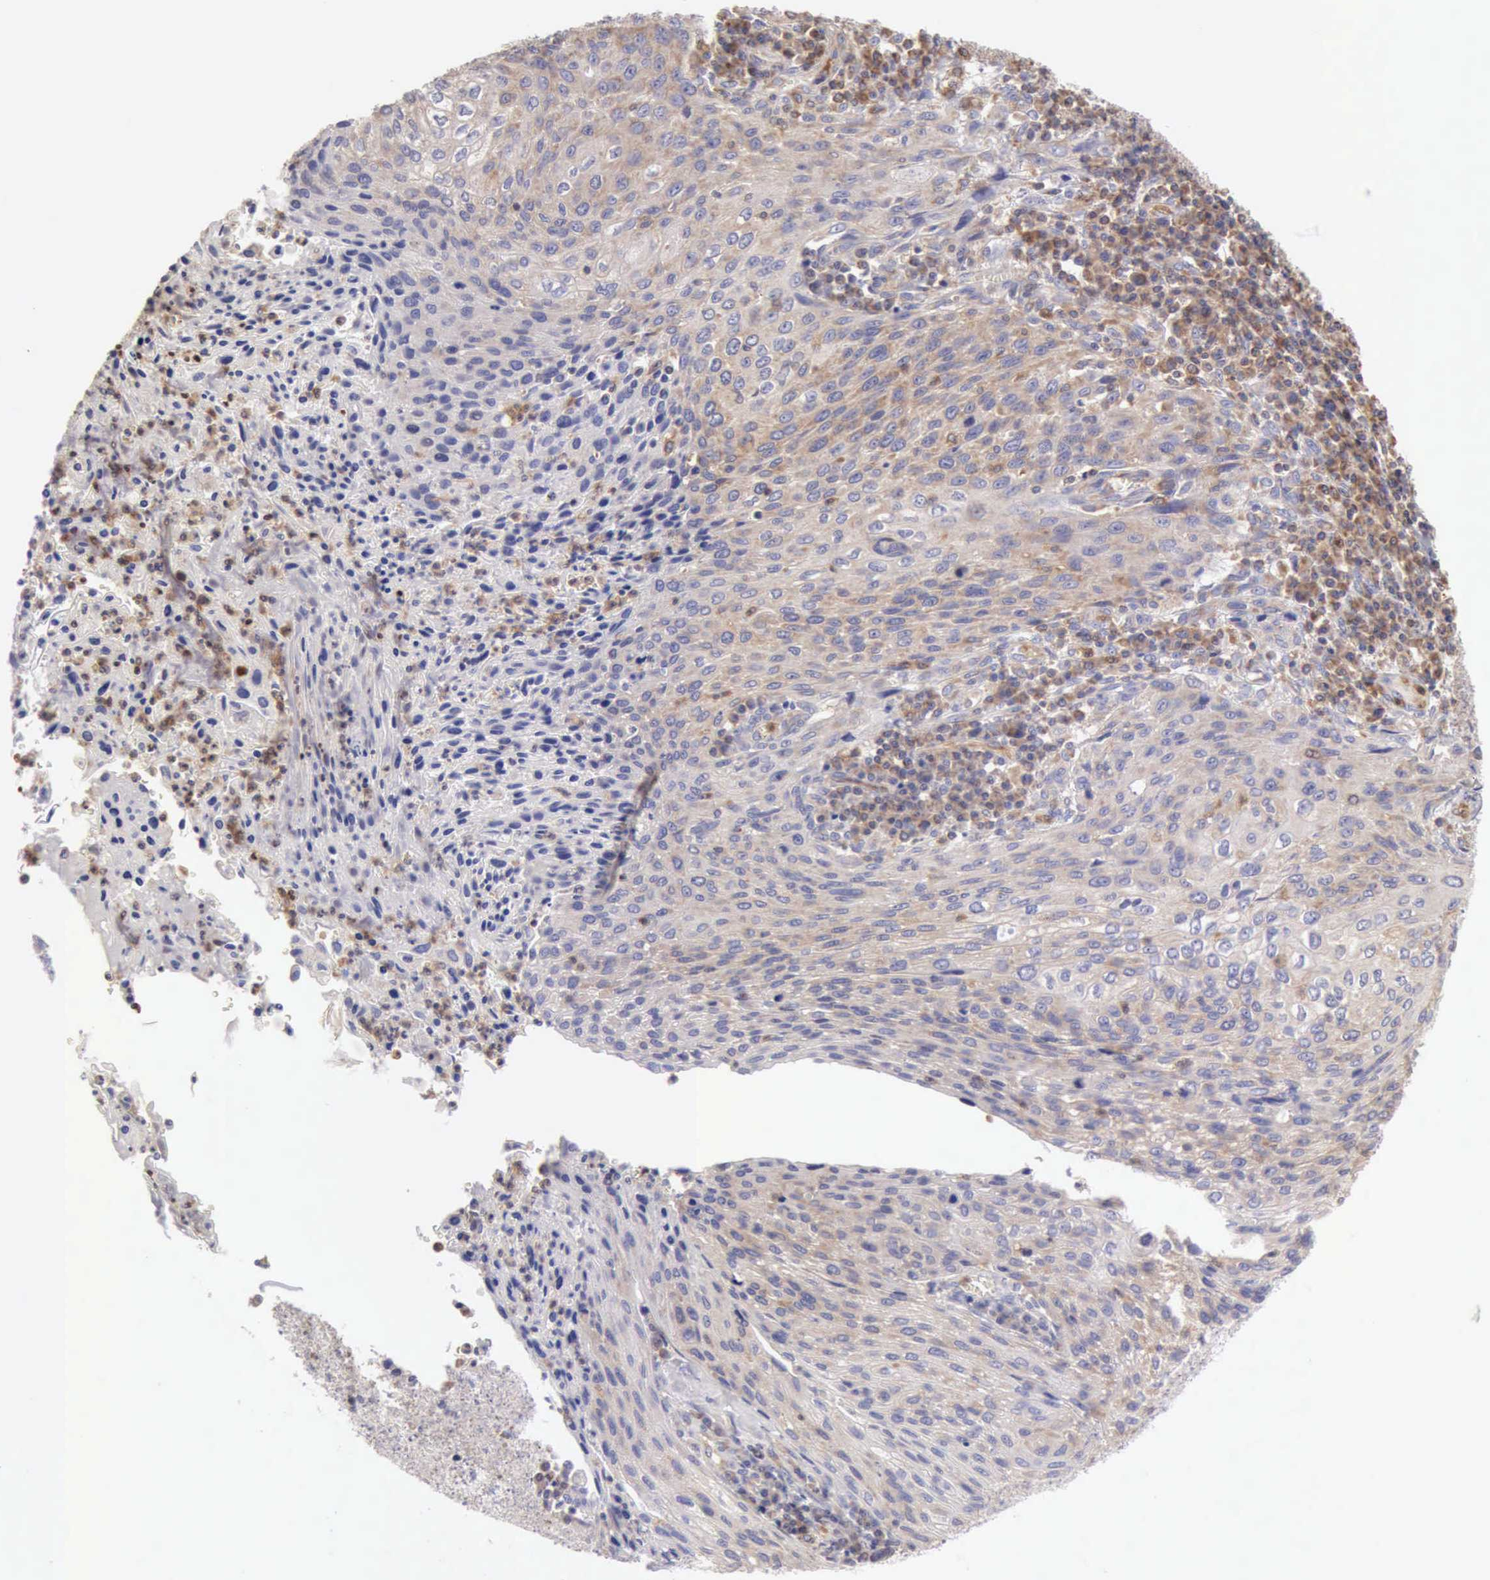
{"staining": {"intensity": "weak", "quantity": "25%-75%", "location": "cytoplasmic/membranous"}, "tissue": "cervical cancer", "cell_type": "Tumor cells", "image_type": "cancer", "snomed": [{"axis": "morphology", "description": "Squamous cell carcinoma, NOS"}, {"axis": "topography", "description": "Cervix"}], "caption": "There is low levels of weak cytoplasmic/membranous positivity in tumor cells of cervical squamous cell carcinoma, as demonstrated by immunohistochemical staining (brown color).", "gene": "ARHGAP4", "patient": {"sex": "female", "age": 32}}